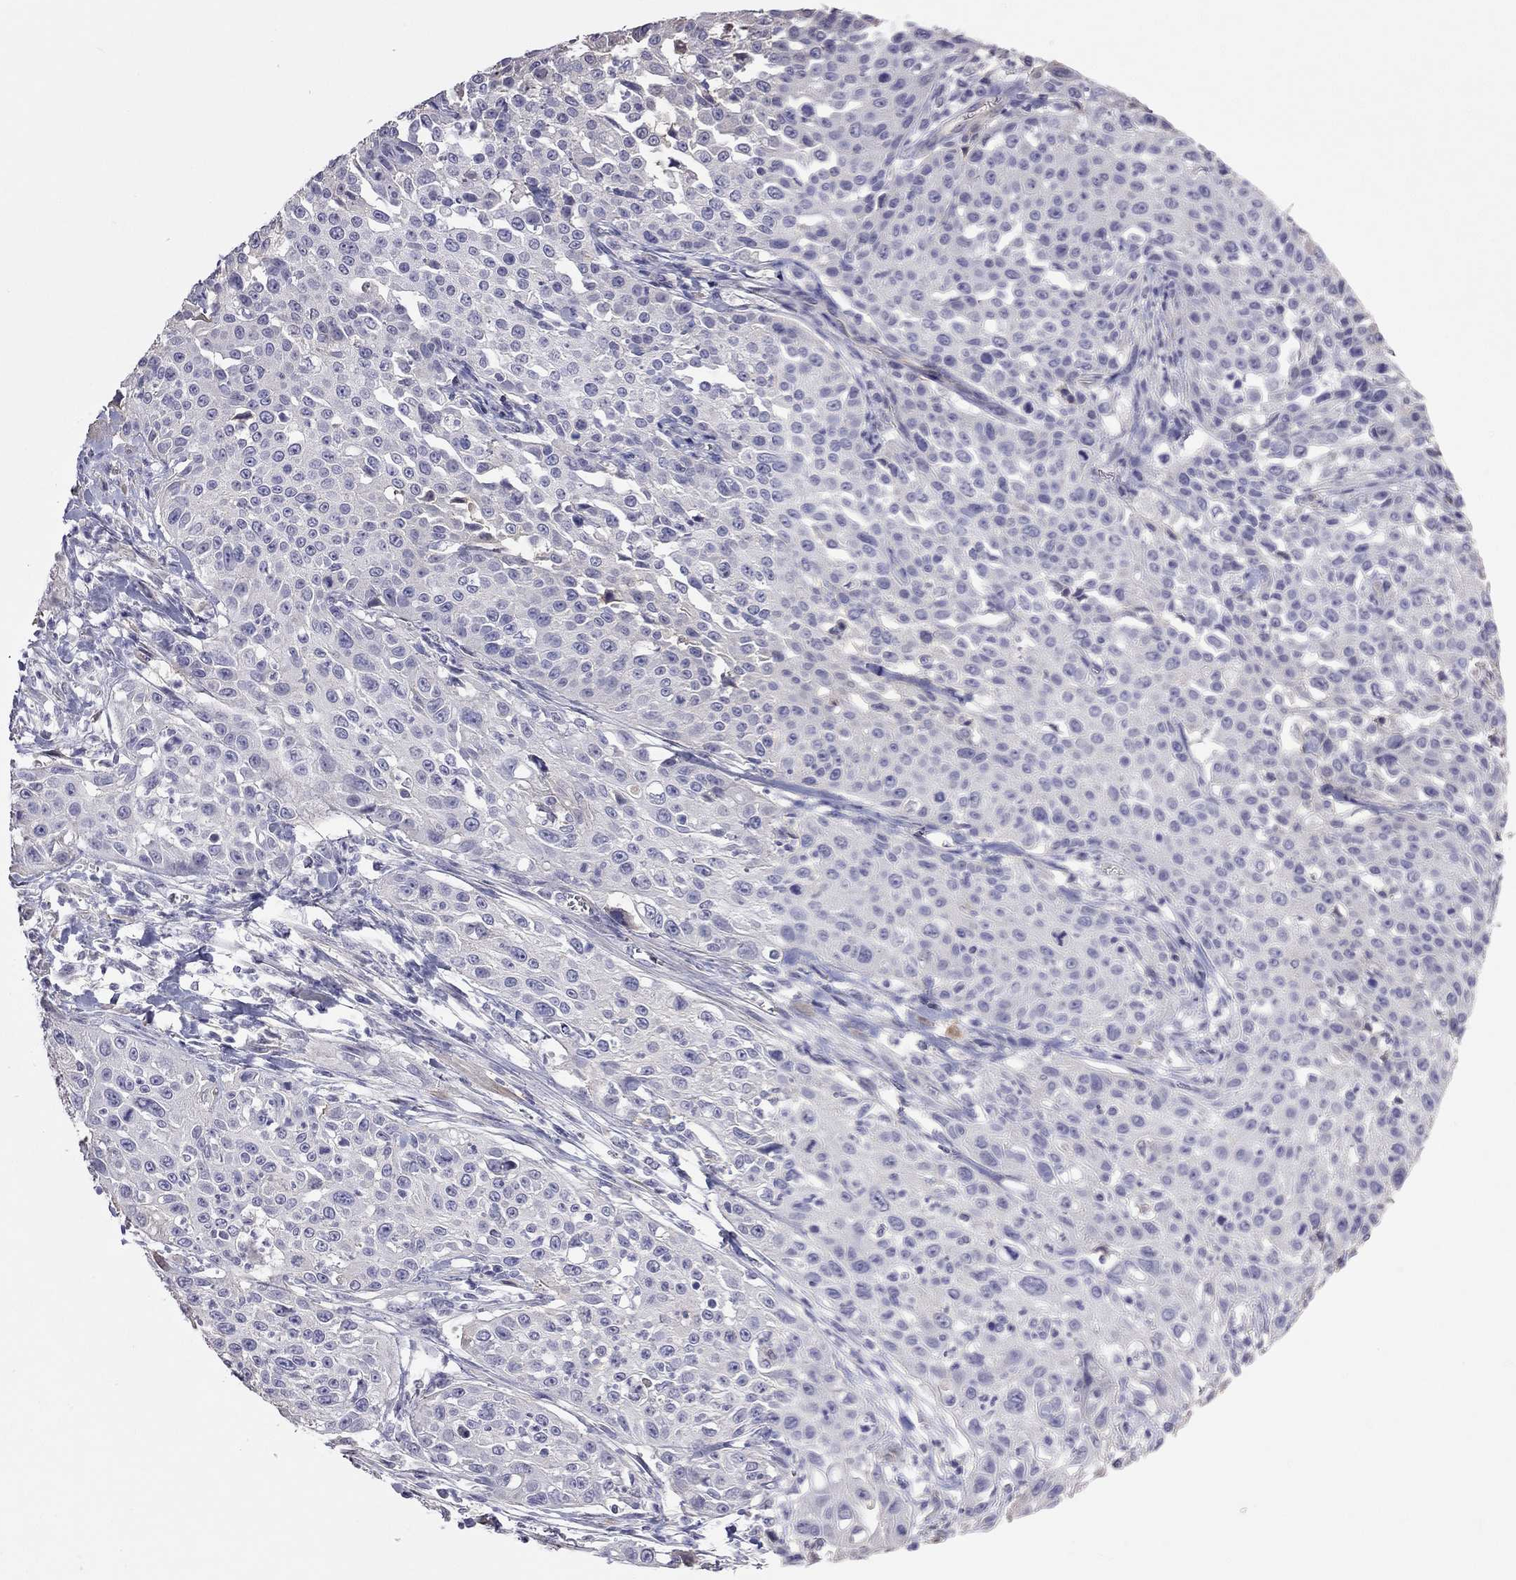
{"staining": {"intensity": "negative", "quantity": "none", "location": "none"}, "tissue": "cervical cancer", "cell_type": "Tumor cells", "image_type": "cancer", "snomed": [{"axis": "morphology", "description": "Squamous cell carcinoma, NOS"}, {"axis": "topography", "description": "Cervix"}], "caption": "An IHC image of cervical cancer (squamous cell carcinoma) is shown. There is no staining in tumor cells of cervical cancer (squamous cell carcinoma). (DAB immunohistochemistry visualized using brightfield microscopy, high magnification).", "gene": "FEZ1", "patient": {"sex": "female", "age": 26}}